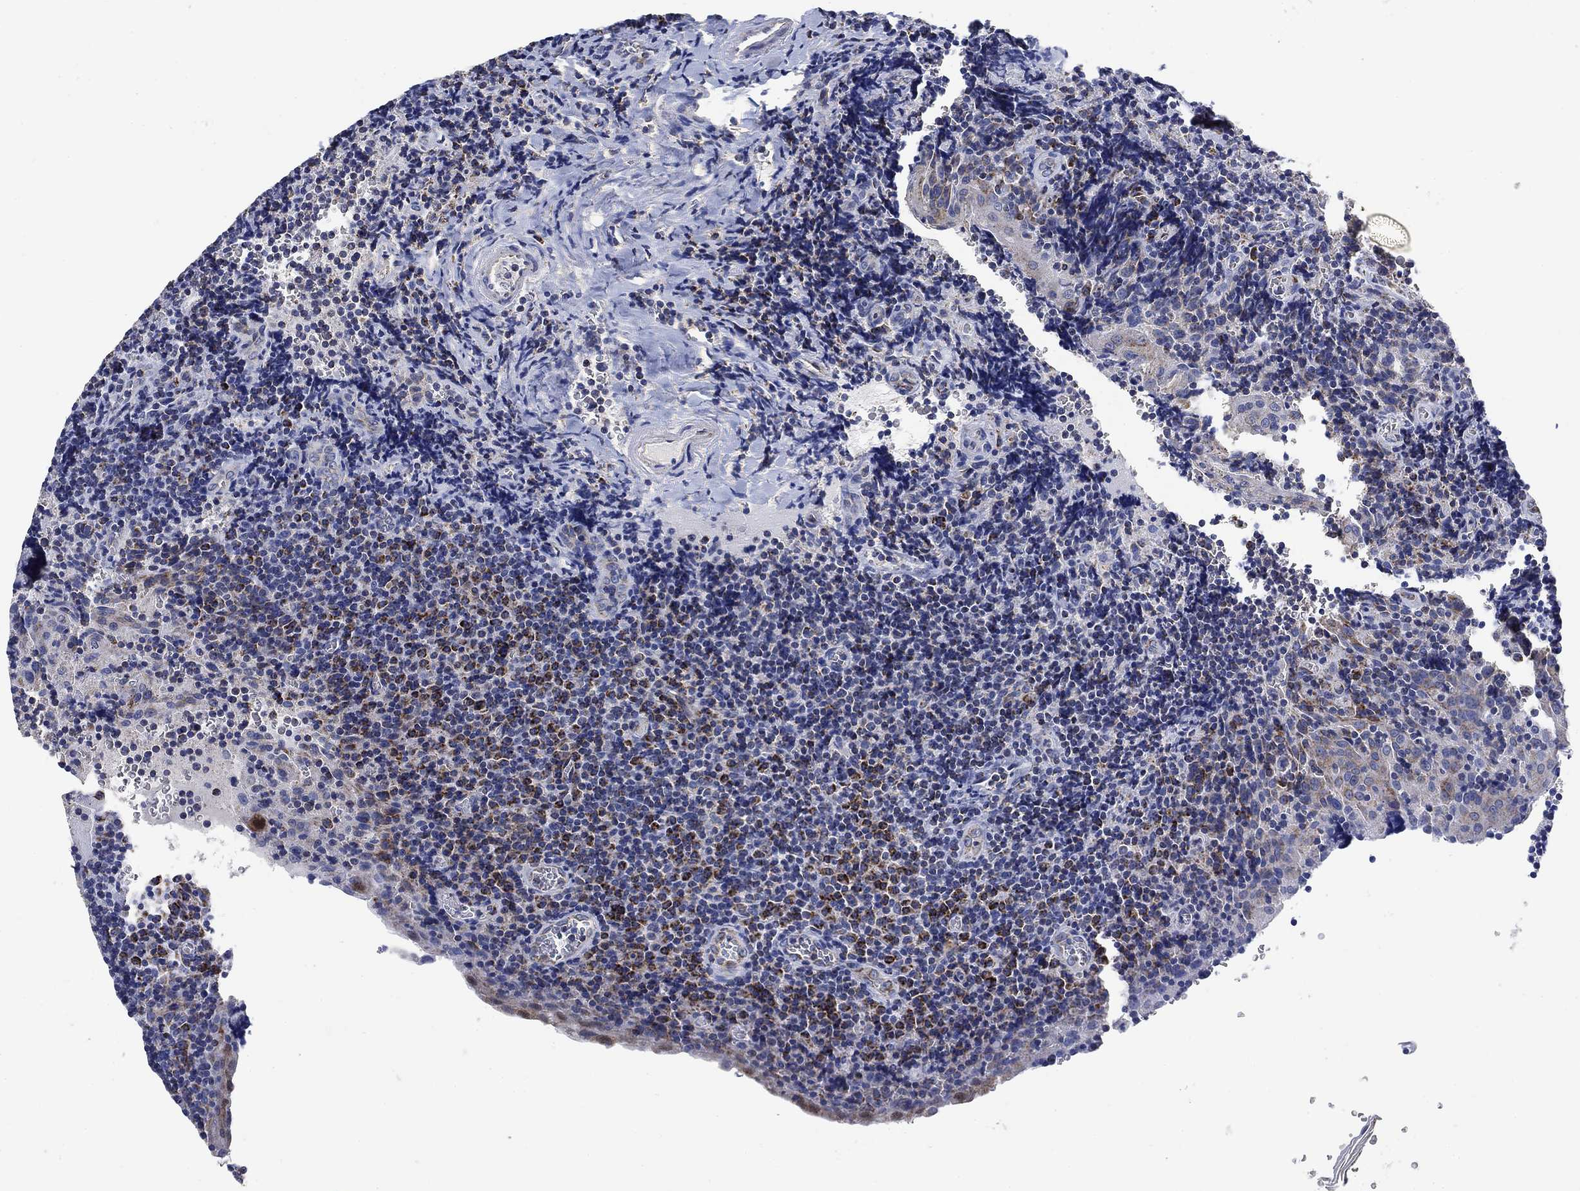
{"staining": {"intensity": "strong", "quantity": "<25%", "location": "cytoplasmic/membranous"}, "tissue": "tonsil", "cell_type": "Germinal center cells", "image_type": "normal", "snomed": [{"axis": "morphology", "description": "Normal tissue, NOS"}, {"axis": "morphology", "description": "Inflammation, NOS"}, {"axis": "topography", "description": "Tonsil"}], "caption": "Normal tonsil exhibits strong cytoplasmic/membranous positivity in about <25% of germinal center cells.", "gene": "NDUFS3", "patient": {"sex": "female", "age": 31}}